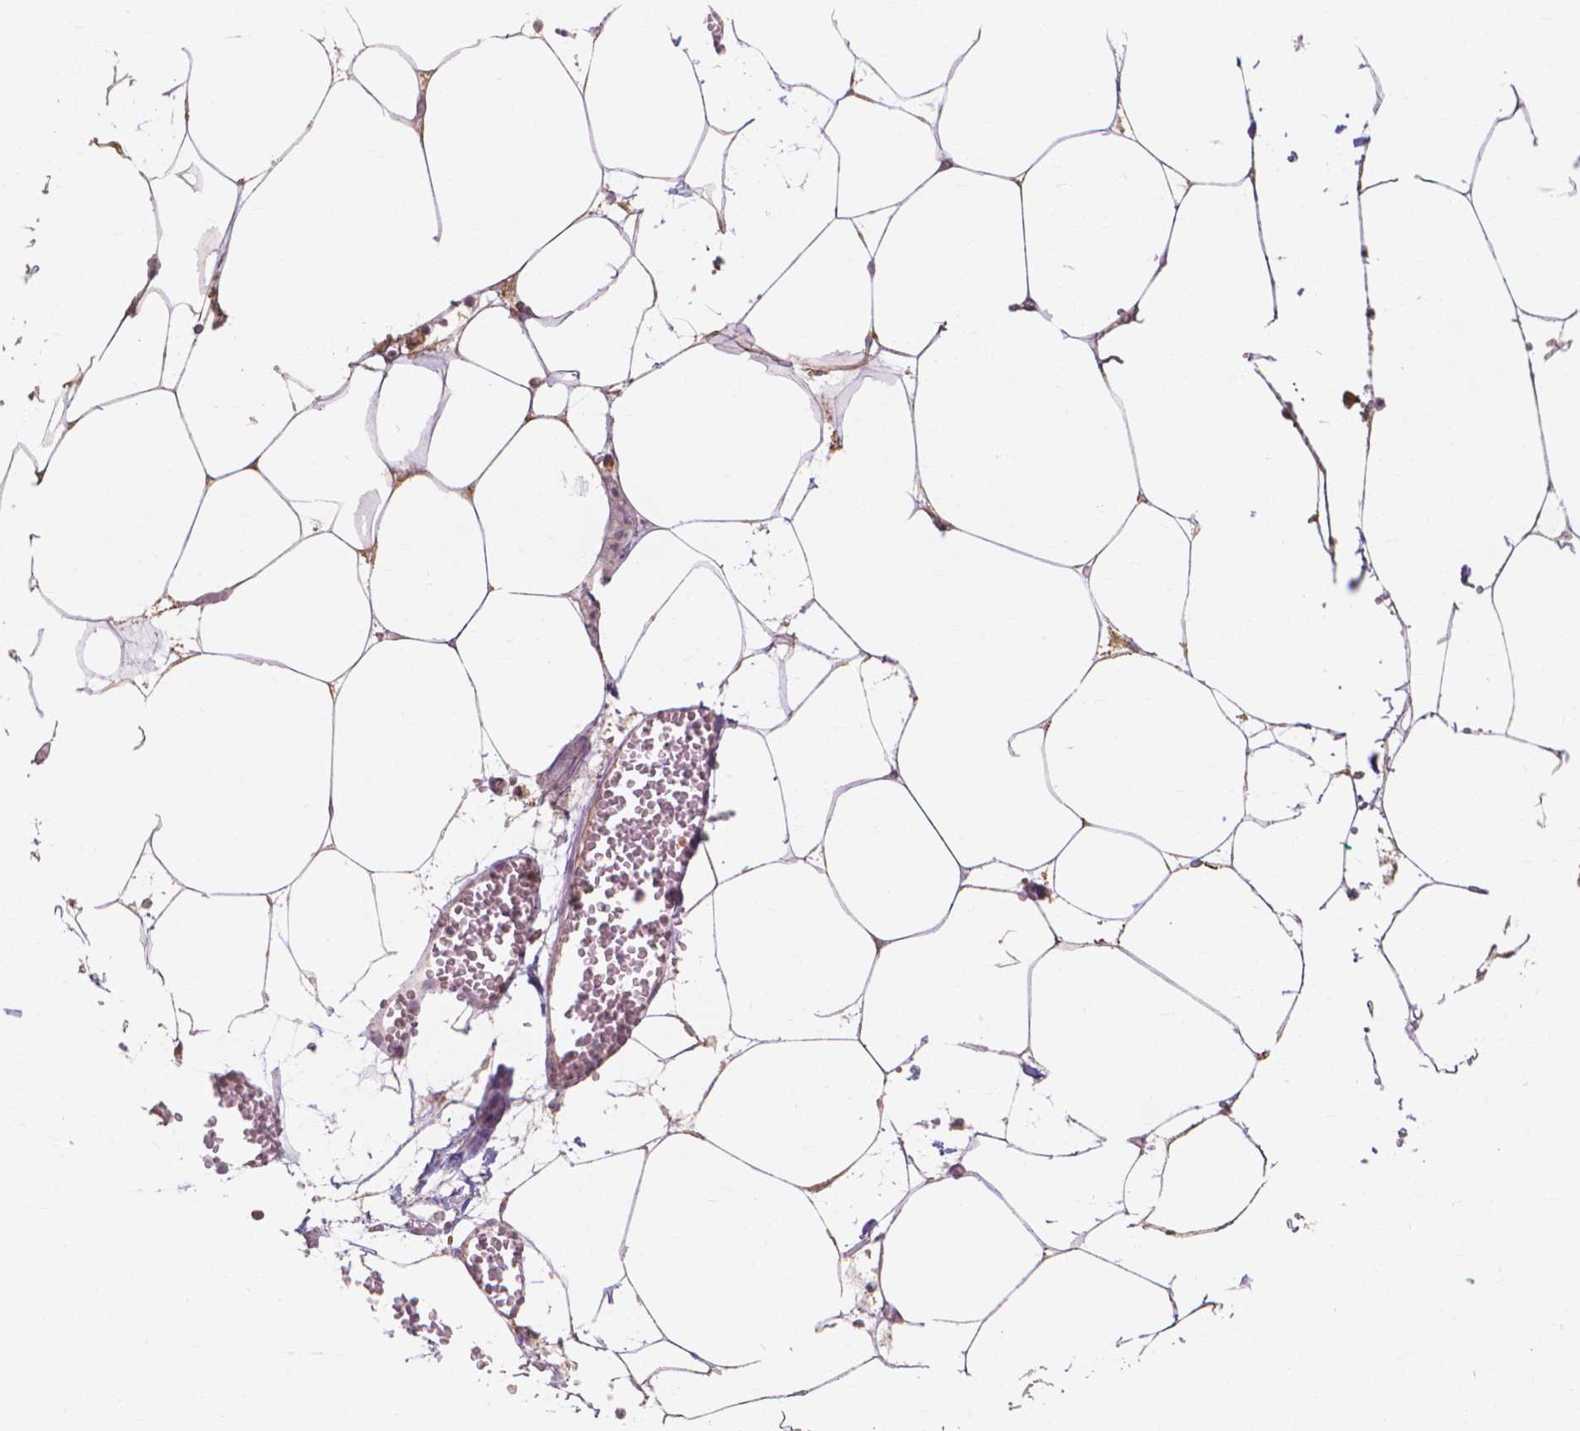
{"staining": {"intensity": "moderate", "quantity": ">75%", "location": "cytoplasmic/membranous"}, "tissue": "adipose tissue", "cell_type": "Adipocytes", "image_type": "normal", "snomed": [{"axis": "morphology", "description": "Normal tissue, NOS"}, {"axis": "topography", "description": "Adipose tissue"}, {"axis": "topography", "description": "Pancreas"}, {"axis": "topography", "description": "Peripheral nerve tissue"}], "caption": "The photomicrograph demonstrates staining of benign adipose tissue, revealing moderate cytoplasmic/membranous protein expression (brown color) within adipocytes. (Brightfield microscopy of DAB IHC at high magnification).", "gene": "TAB2", "patient": {"sex": "female", "age": 58}}